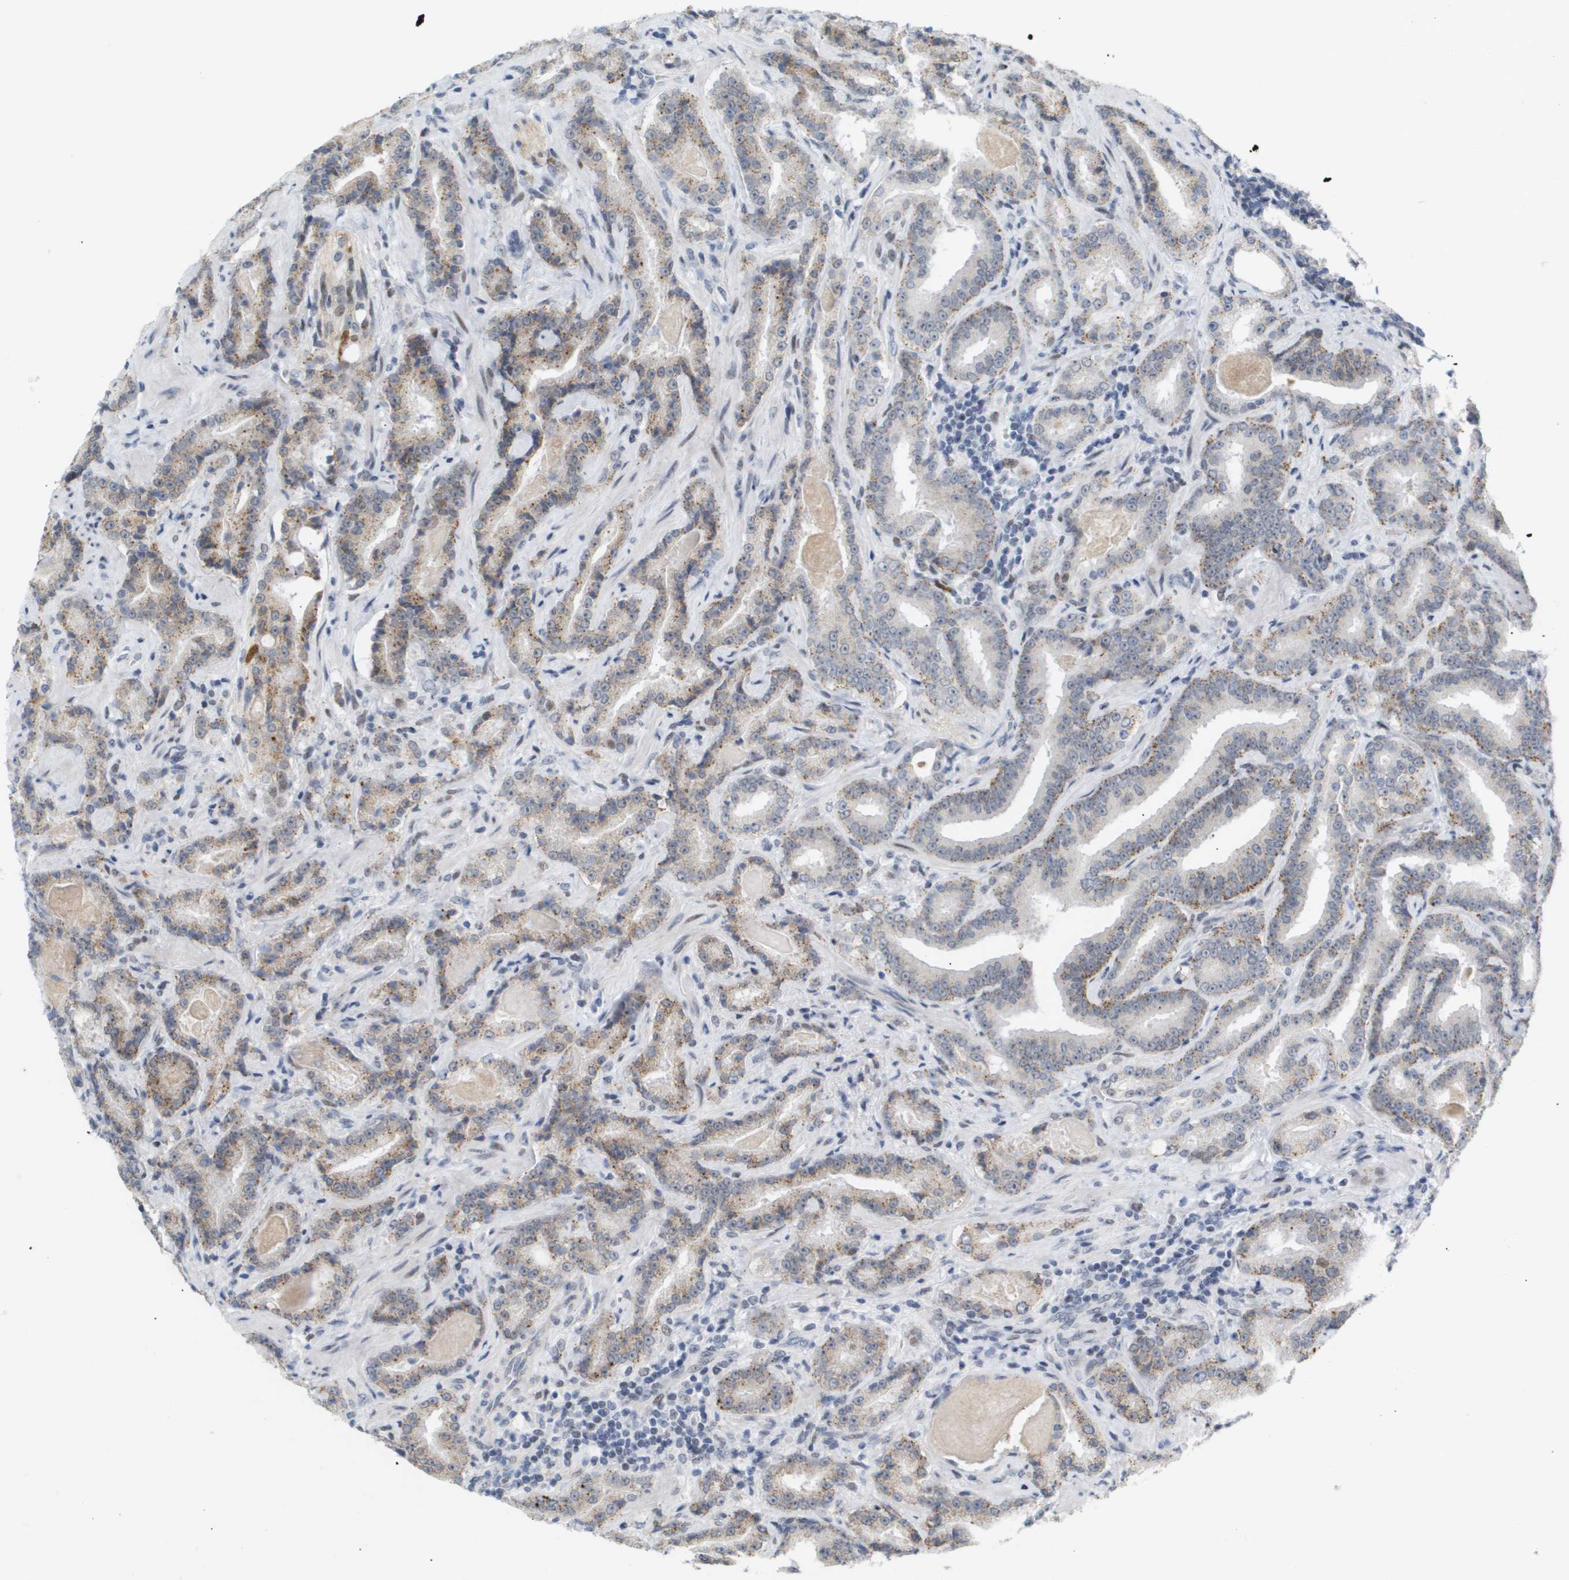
{"staining": {"intensity": "moderate", "quantity": ">75%", "location": "cytoplasmic/membranous"}, "tissue": "prostate cancer", "cell_type": "Tumor cells", "image_type": "cancer", "snomed": [{"axis": "morphology", "description": "Adenocarcinoma, Low grade"}, {"axis": "topography", "description": "Prostate"}], "caption": "Immunohistochemistry of low-grade adenocarcinoma (prostate) shows medium levels of moderate cytoplasmic/membranous staining in approximately >75% of tumor cells. The staining is performed using DAB (3,3'-diaminobenzidine) brown chromogen to label protein expression. The nuclei are counter-stained blue using hematoxylin.", "gene": "PPARD", "patient": {"sex": "male", "age": 60}}